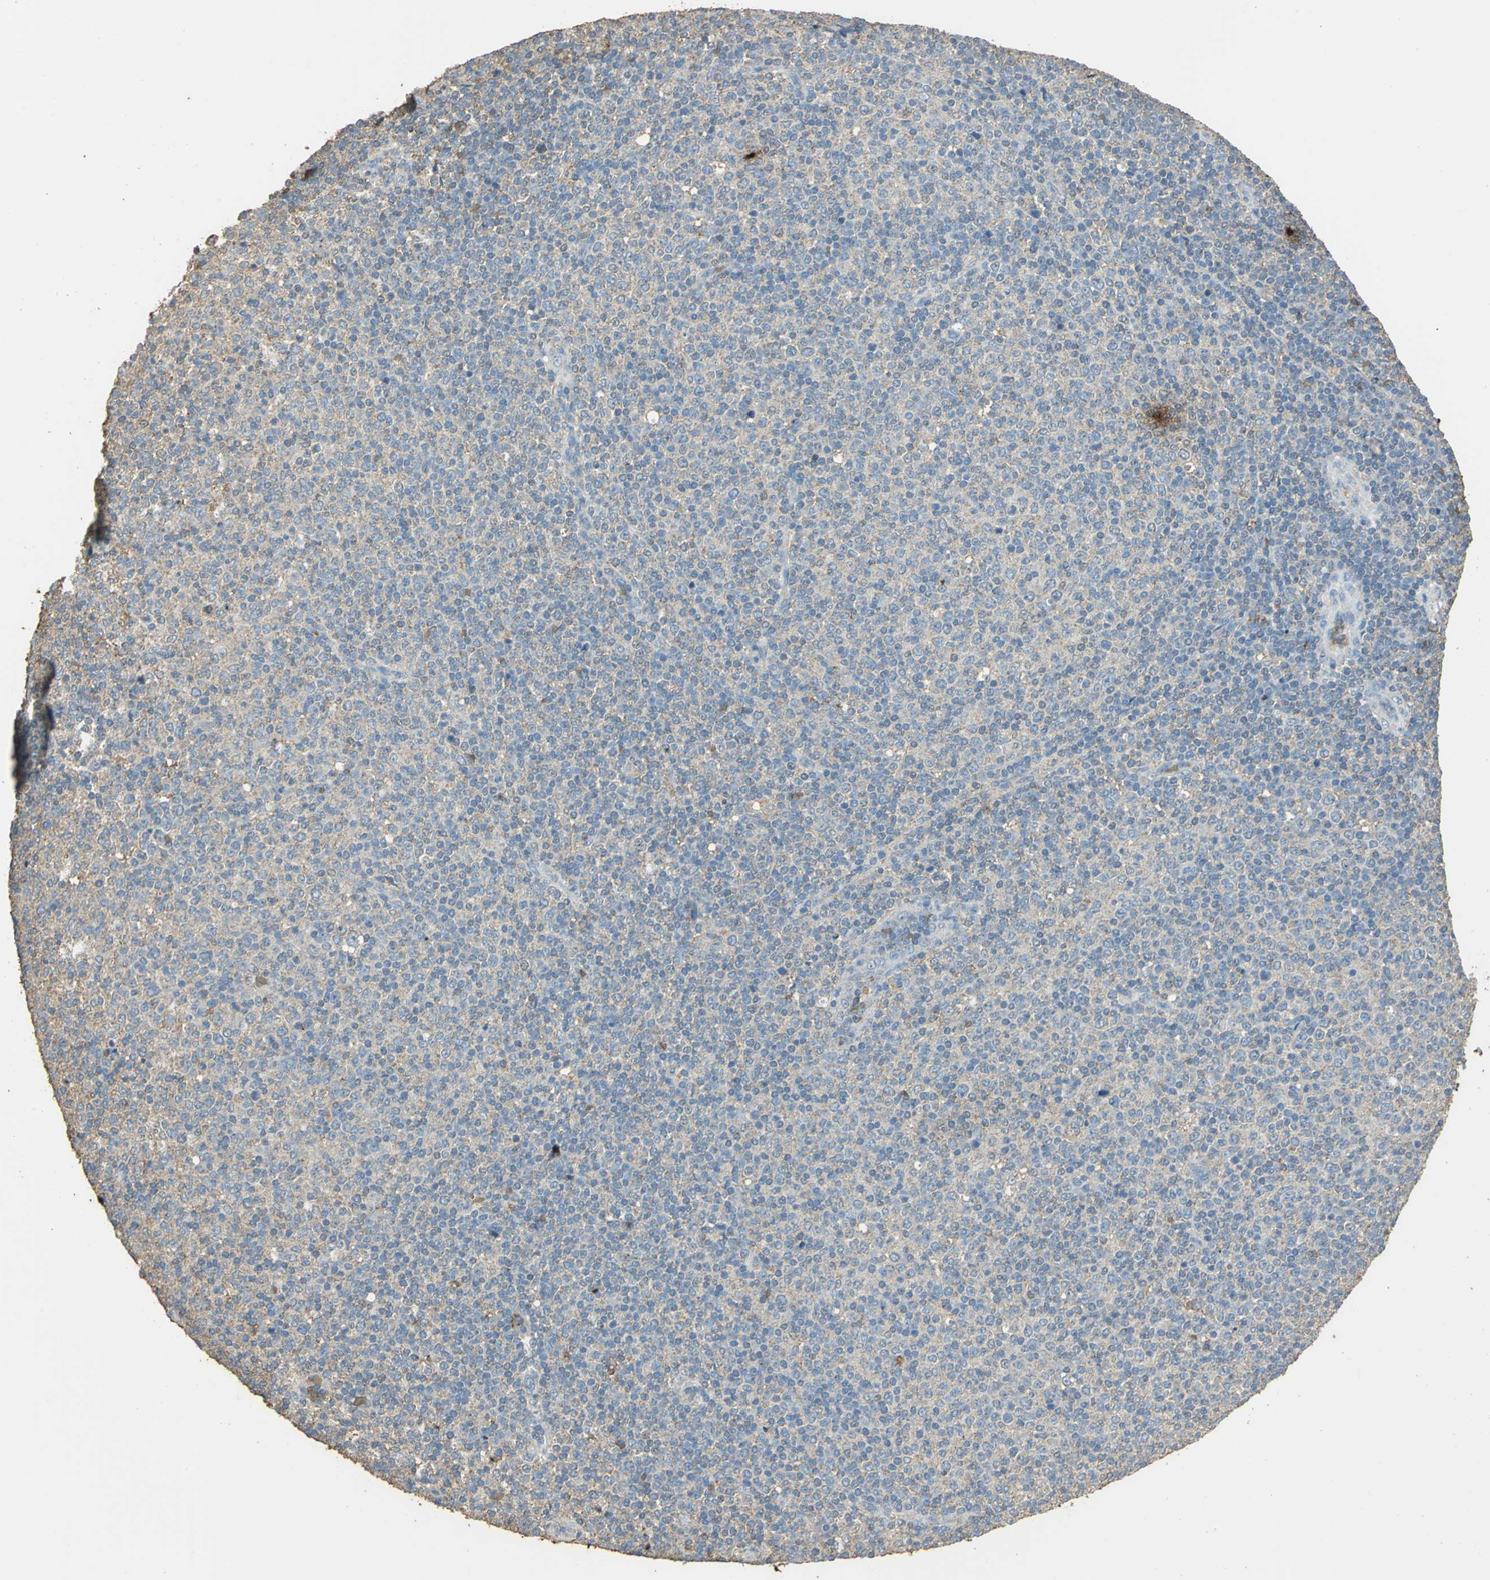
{"staining": {"intensity": "weak", "quantity": ">75%", "location": "cytoplasmic/membranous"}, "tissue": "lymphoma", "cell_type": "Tumor cells", "image_type": "cancer", "snomed": [{"axis": "morphology", "description": "Malignant lymphoma, non-Hodgkin's type, Low grade"}, {"axis": "topography", "description": "Lymph node"}], "caption": "Protein expression analysis of human lymphoma reveals weak cytoplasmic/membranous staining in approximately >75% of tumor cells.", "gene": "TRAPPC2", "patient": {"sex": "male", "age": 70}}